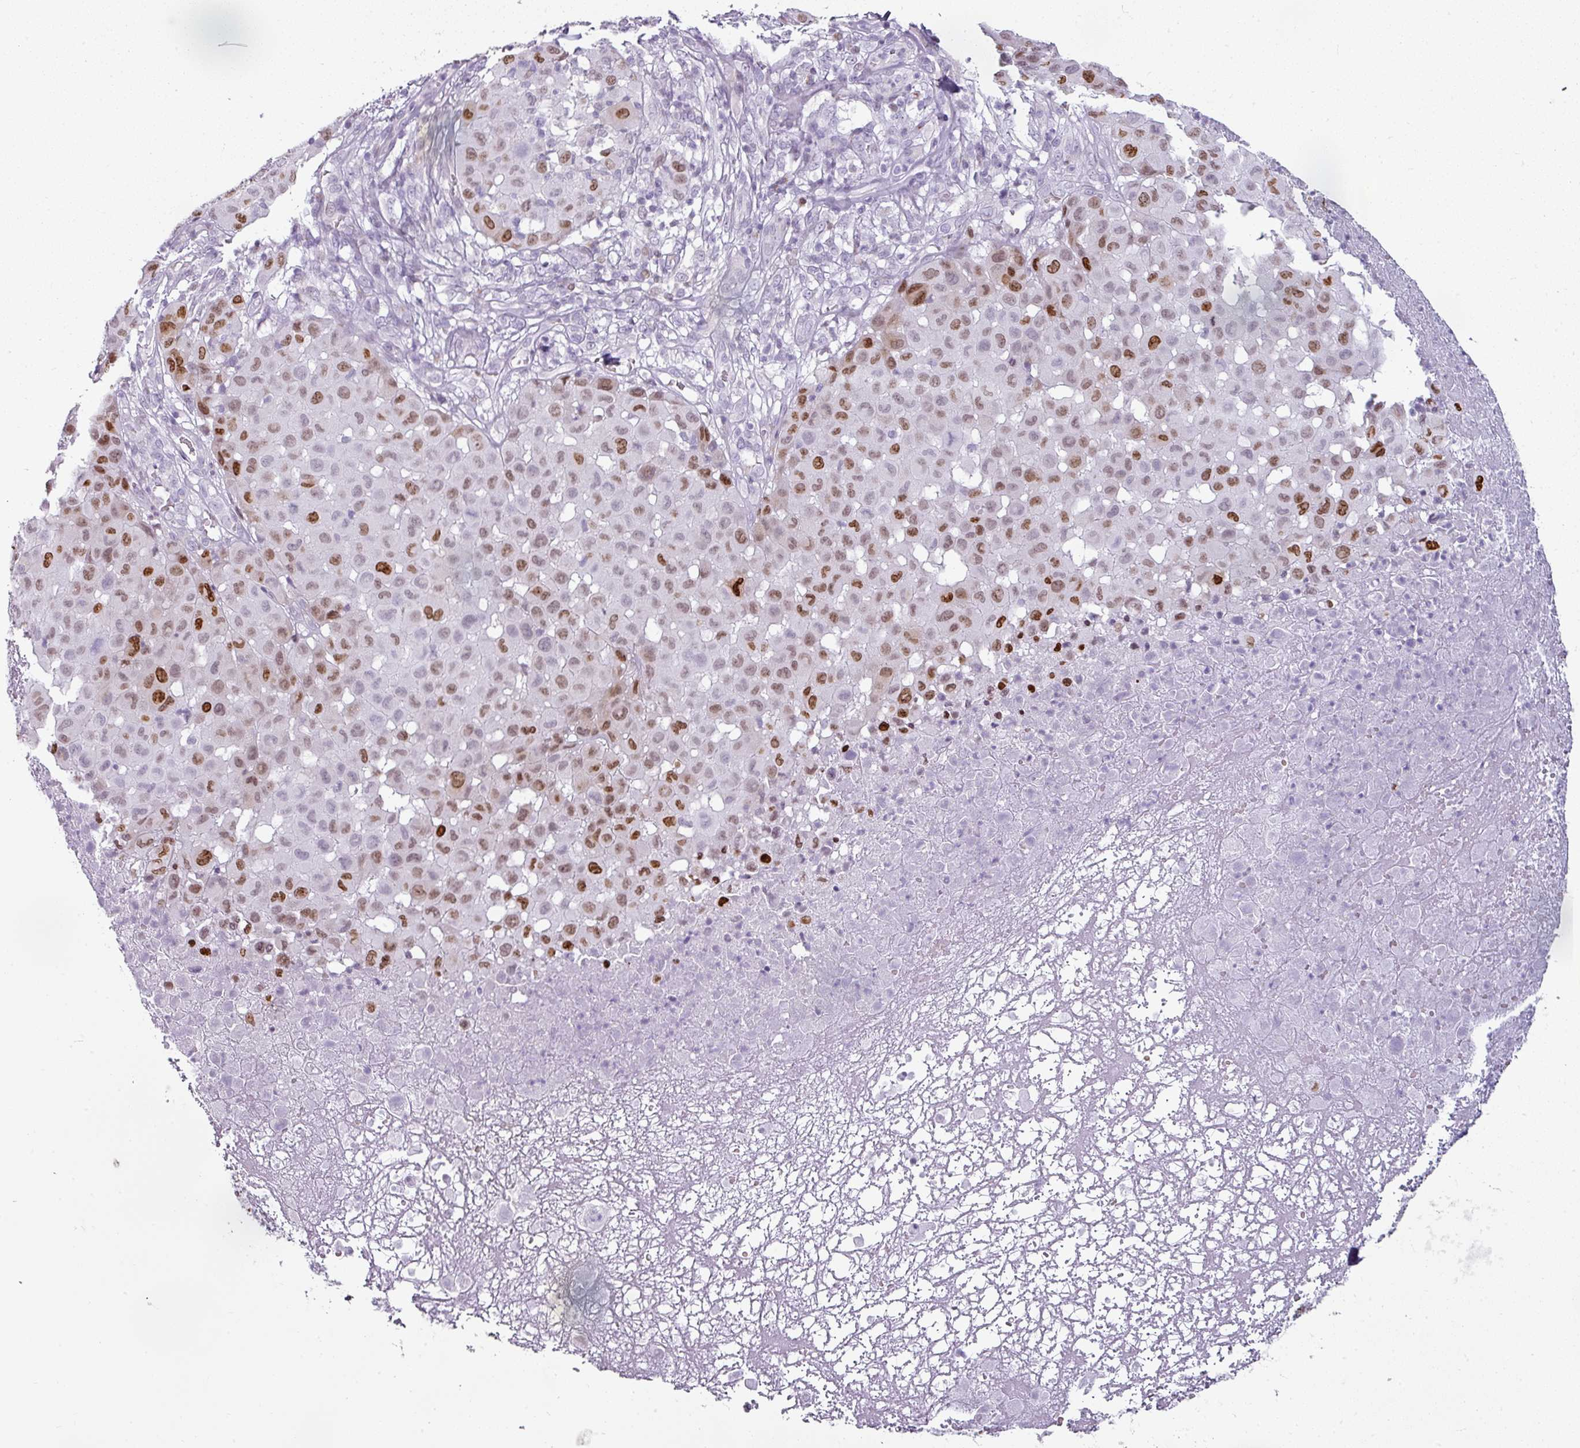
{"staining": {"intensity": "moderate", "quantity": "25%-75%", "location": "nuclear"}, "tissue": "melanoma", "cell_type": "Tumor cells", "image_type": "cancer", "snomed": [{"axis": "morphology", "description": "Malignant melanoma, NOS"}, {"axis": "topography", "description": "Skin"}], "caption": "Immunohistochemistry of human melanoma reveals medium levels of moderate nuclear positivity in approximately 25%-75% of tumor cells. (DAB = brown stain, brightfield microscopy at high magnification).", "gene": "SYT8", "patient": {"sex": "male", "age": 73}}